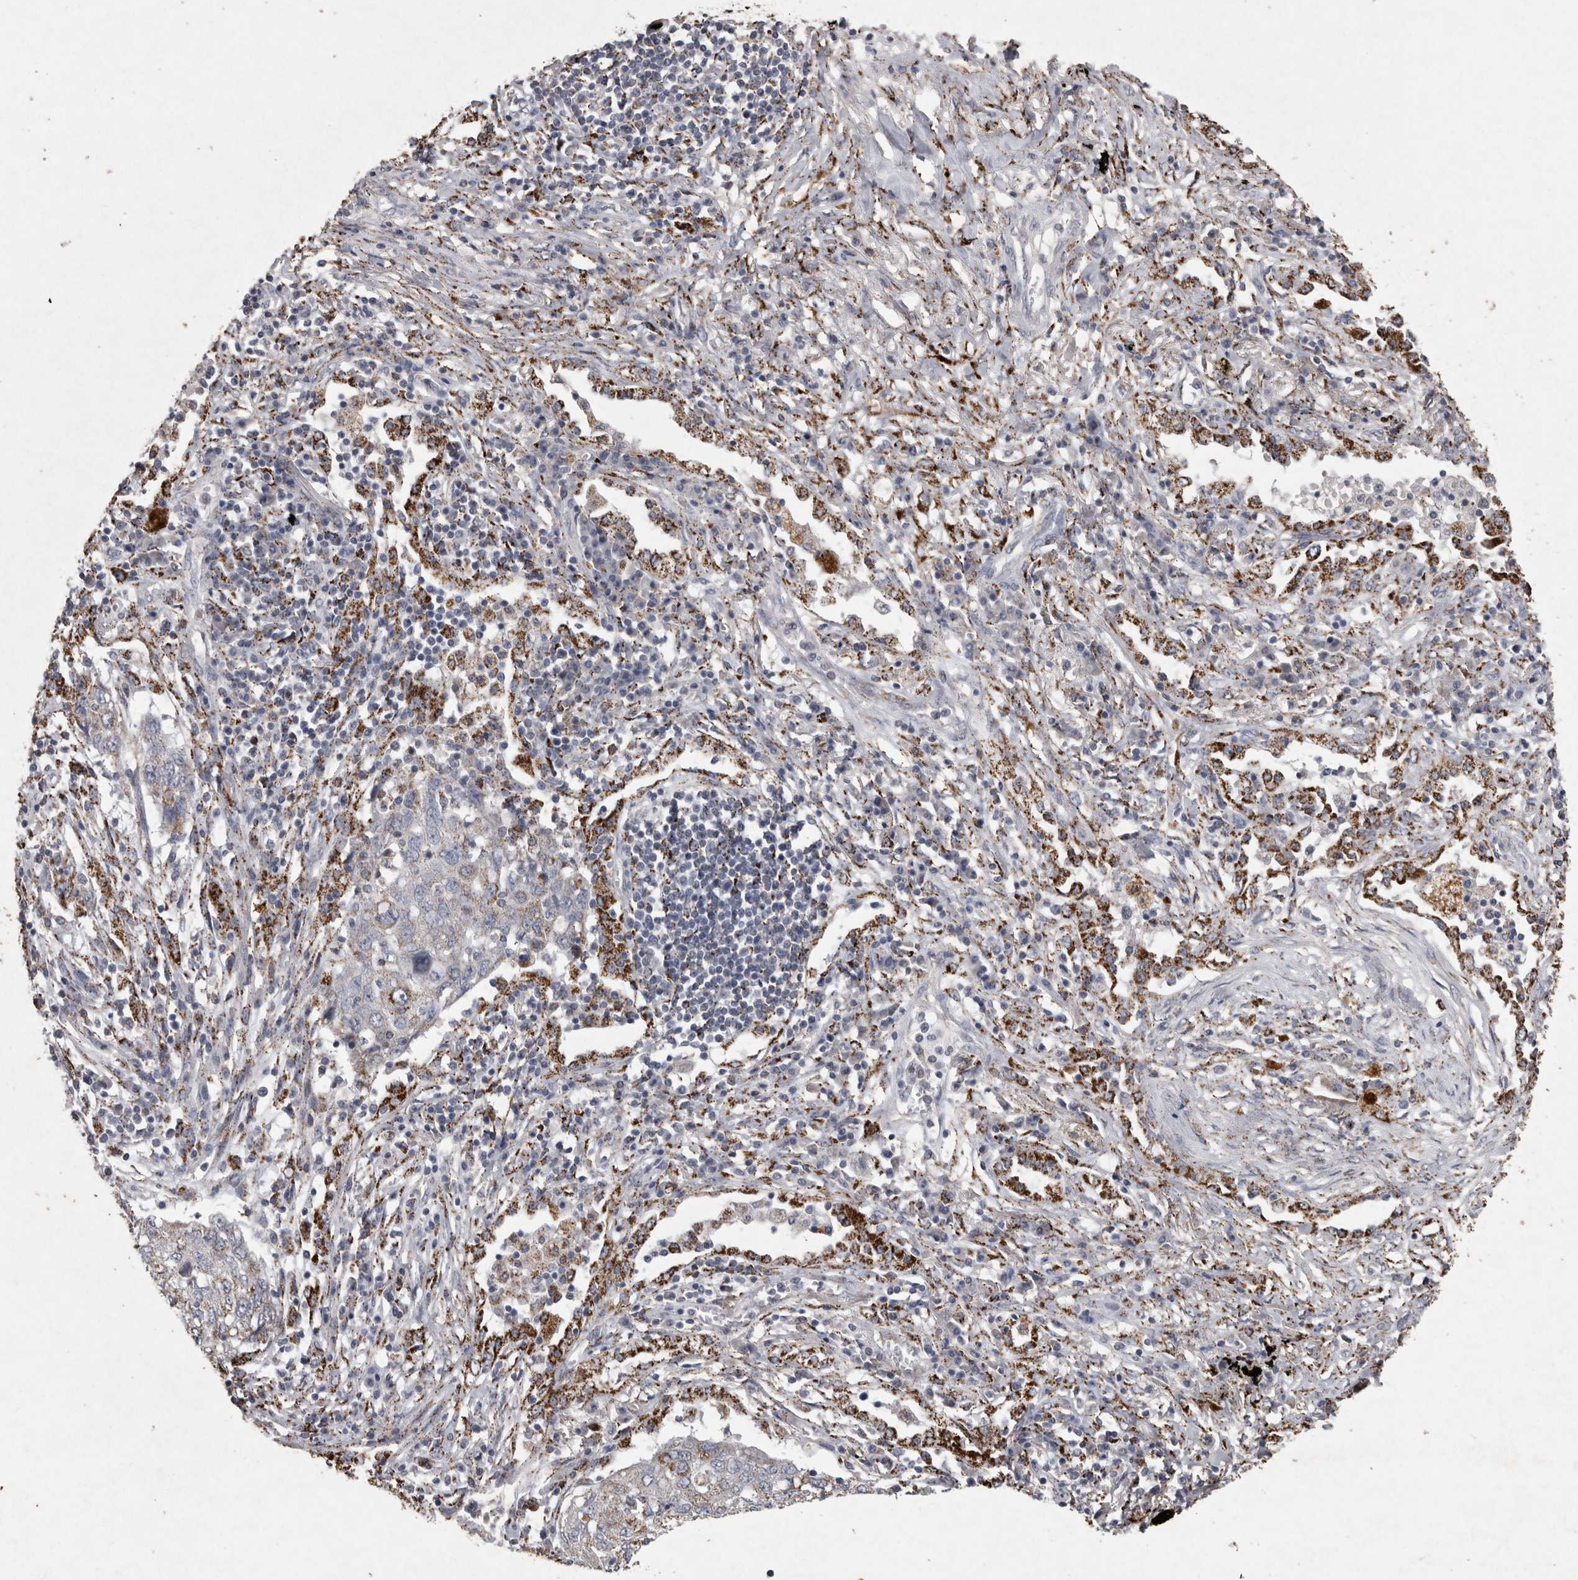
{"staining": {"intensity": "moderate", "quantity": "<25%", "location": "cytoplasmic/membranous"}, "tissue": "lung cancer", "cell_type": "Tumor cells", "image_type": "cancer", "snomed": [{"axis": "morphology", "description": "Squamous cell carcinoma, NOS"}, {"axis": "topography", "description": "Lung"}], "caption": "High-magnification brightfield microscopy of lung squamous cell carcinoma stained with DAB (brown) and counterstained with hematoxylin (blue). tumor cells exhibit moderate cytoplasmic/membranous positivity is appreciated in about<25% of cells.", "gene": "DKK3", "patient": {"sex": "female", "age": 63}}